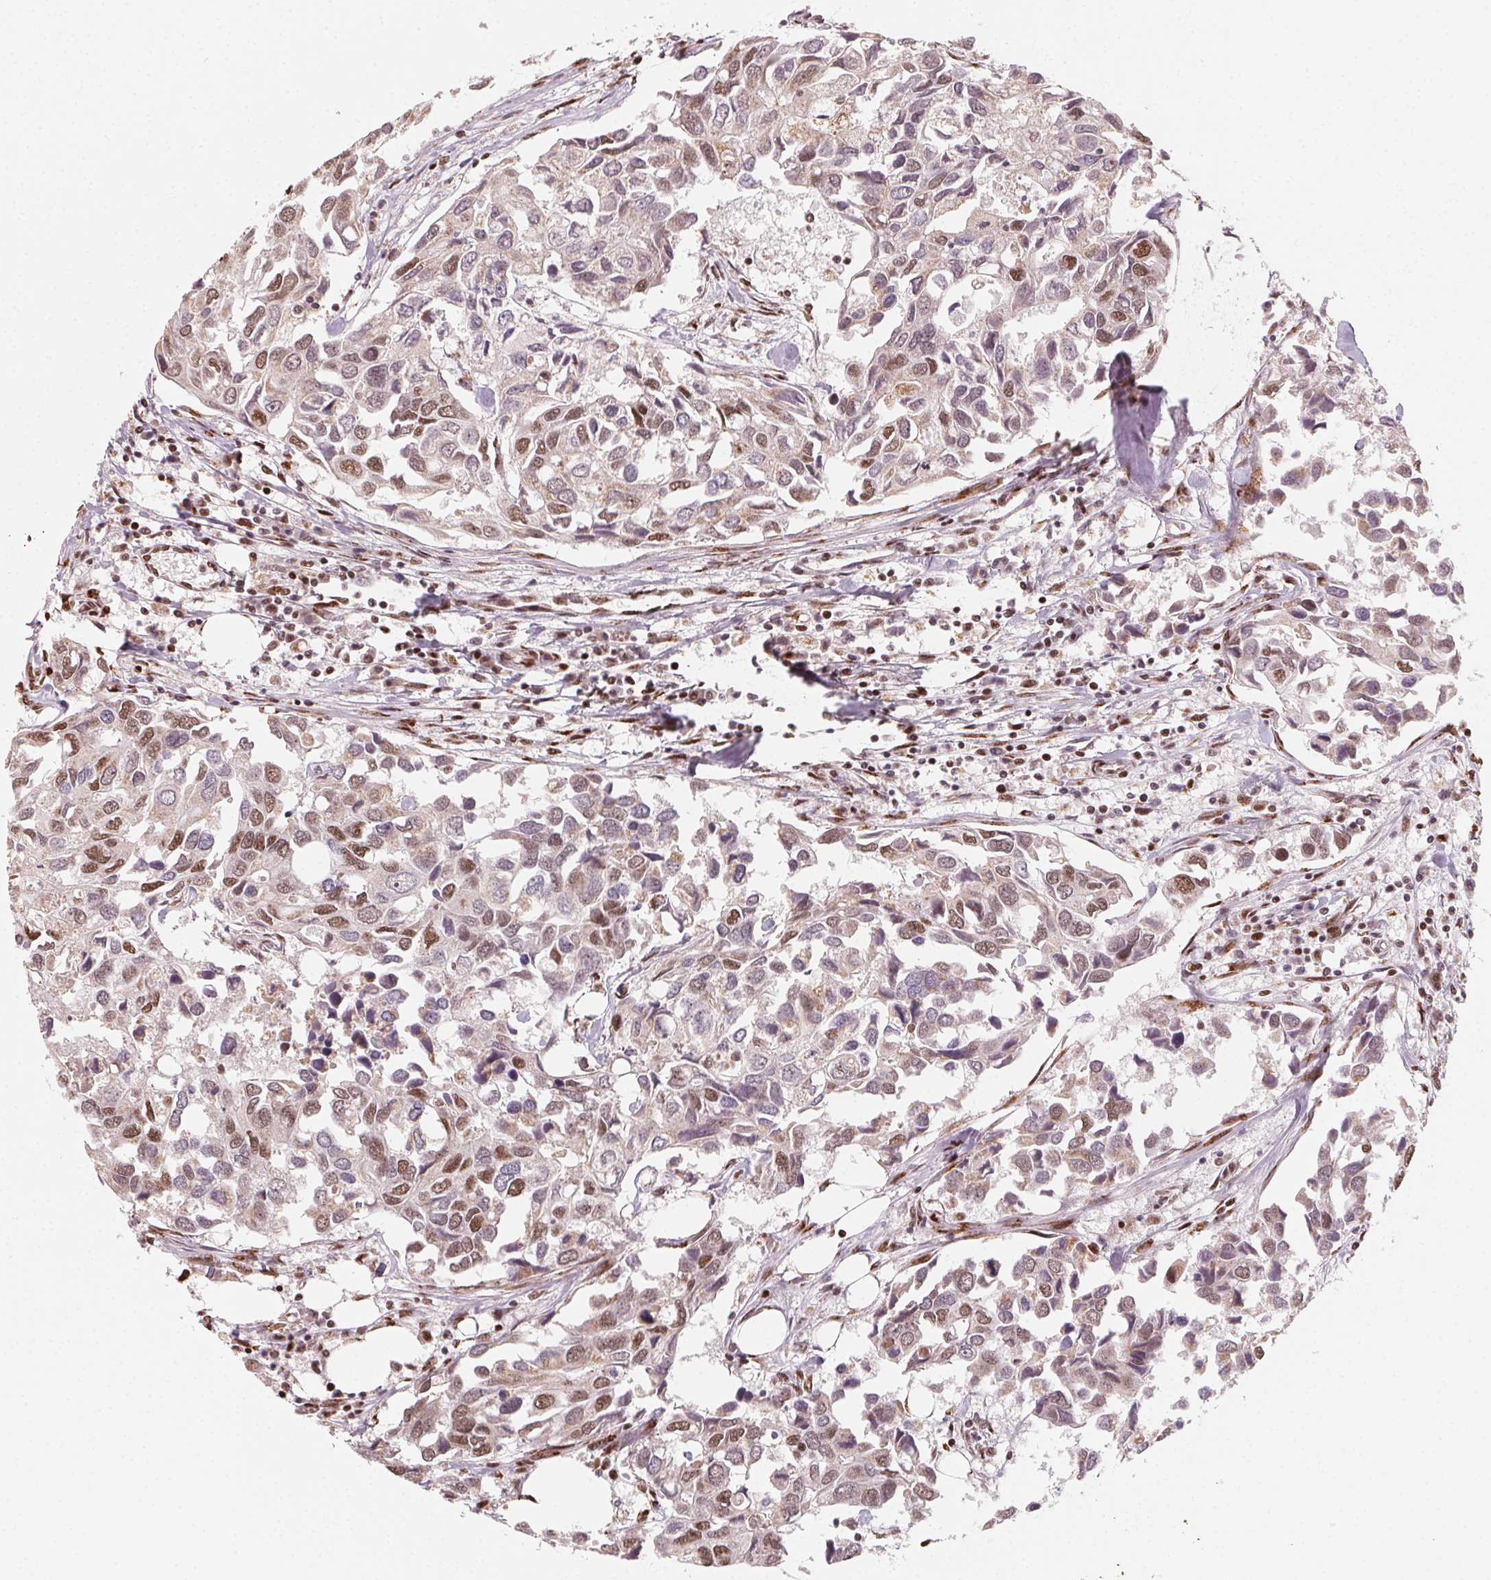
{"staining": {"intensity": "moderate", "quantity": "25%-75%", "location": "nuclear"}, "tissue": "breast cancer", "cell_type": "Tumor cells", "image_type": "cancer", "snomed": [{"axis": "morphology", "description": "Duct carcinoma"}, {"axis": "topography", "description": "Breast"}], "caption": "IHC micrograph of neoplastic tissue: invasive ductal carcinoma (breast) stained using IHC demonstrates medium levels of moderate protein expression localized specifically in the nuclear of tumor cells, appearing as a nuclear brown color.", "gene": "TOPORS", "patient": {"sex": "female", "age": 83}}